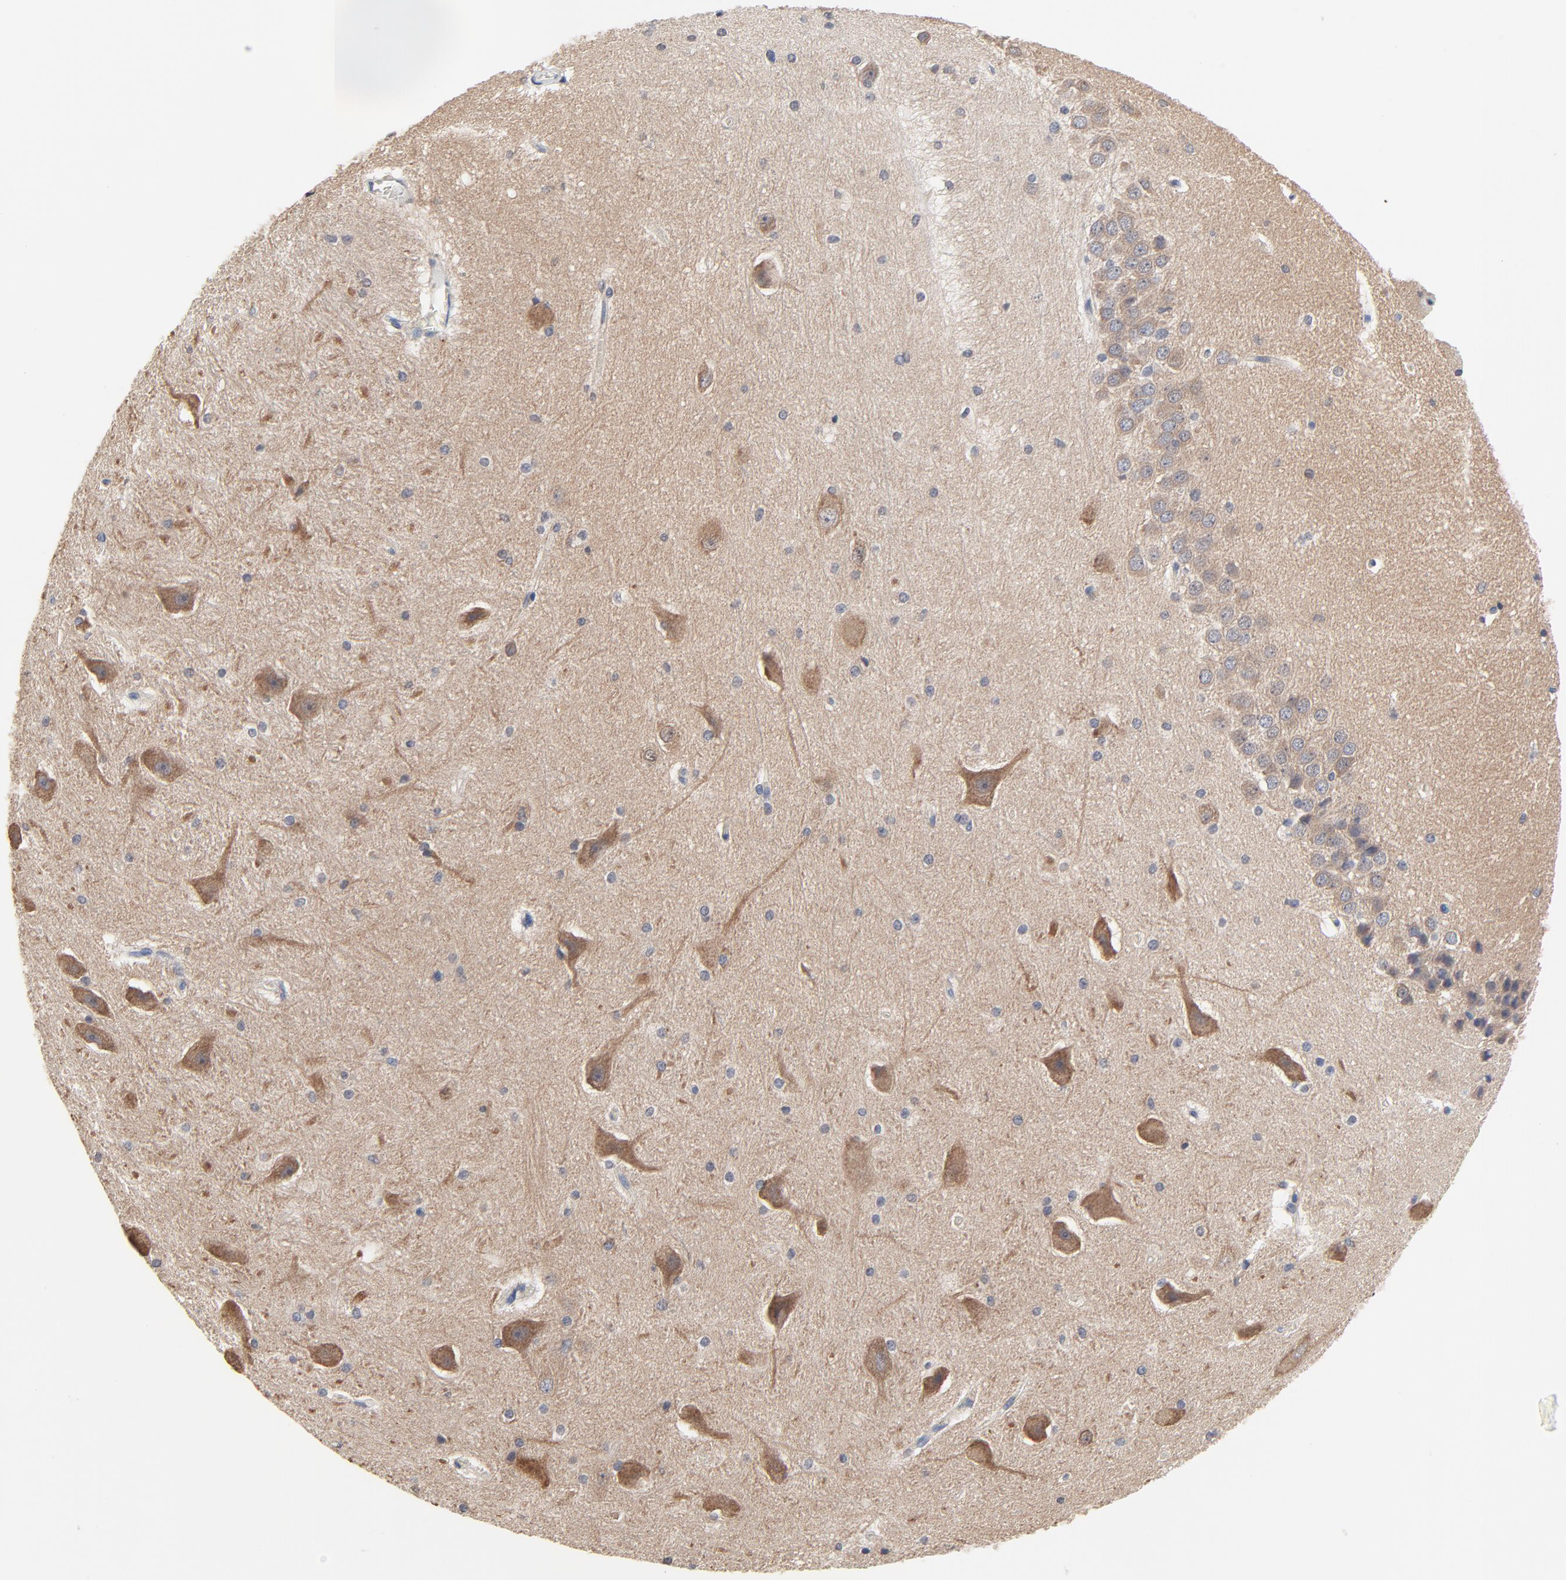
{"staining": {"intensity": "negative", "quantity": "none", "location": "none"}, "tissue": "hippocampus", "cell_type": "Glial cells", "image_type": "normal", "snomed": [{"axis": "morphology", "description": "Normal tissue, NOS"}, {"axis": "topography", "description": "Hippocampus"}], "caption": "IHC micrograph of normal hippocampus: hippocampus stained with DAB displays no significant protein positivity in glial cells. Nuclei are stained in blue.", "gene": "FBXL5", "patient": {"sex": "female", "age": 19}}